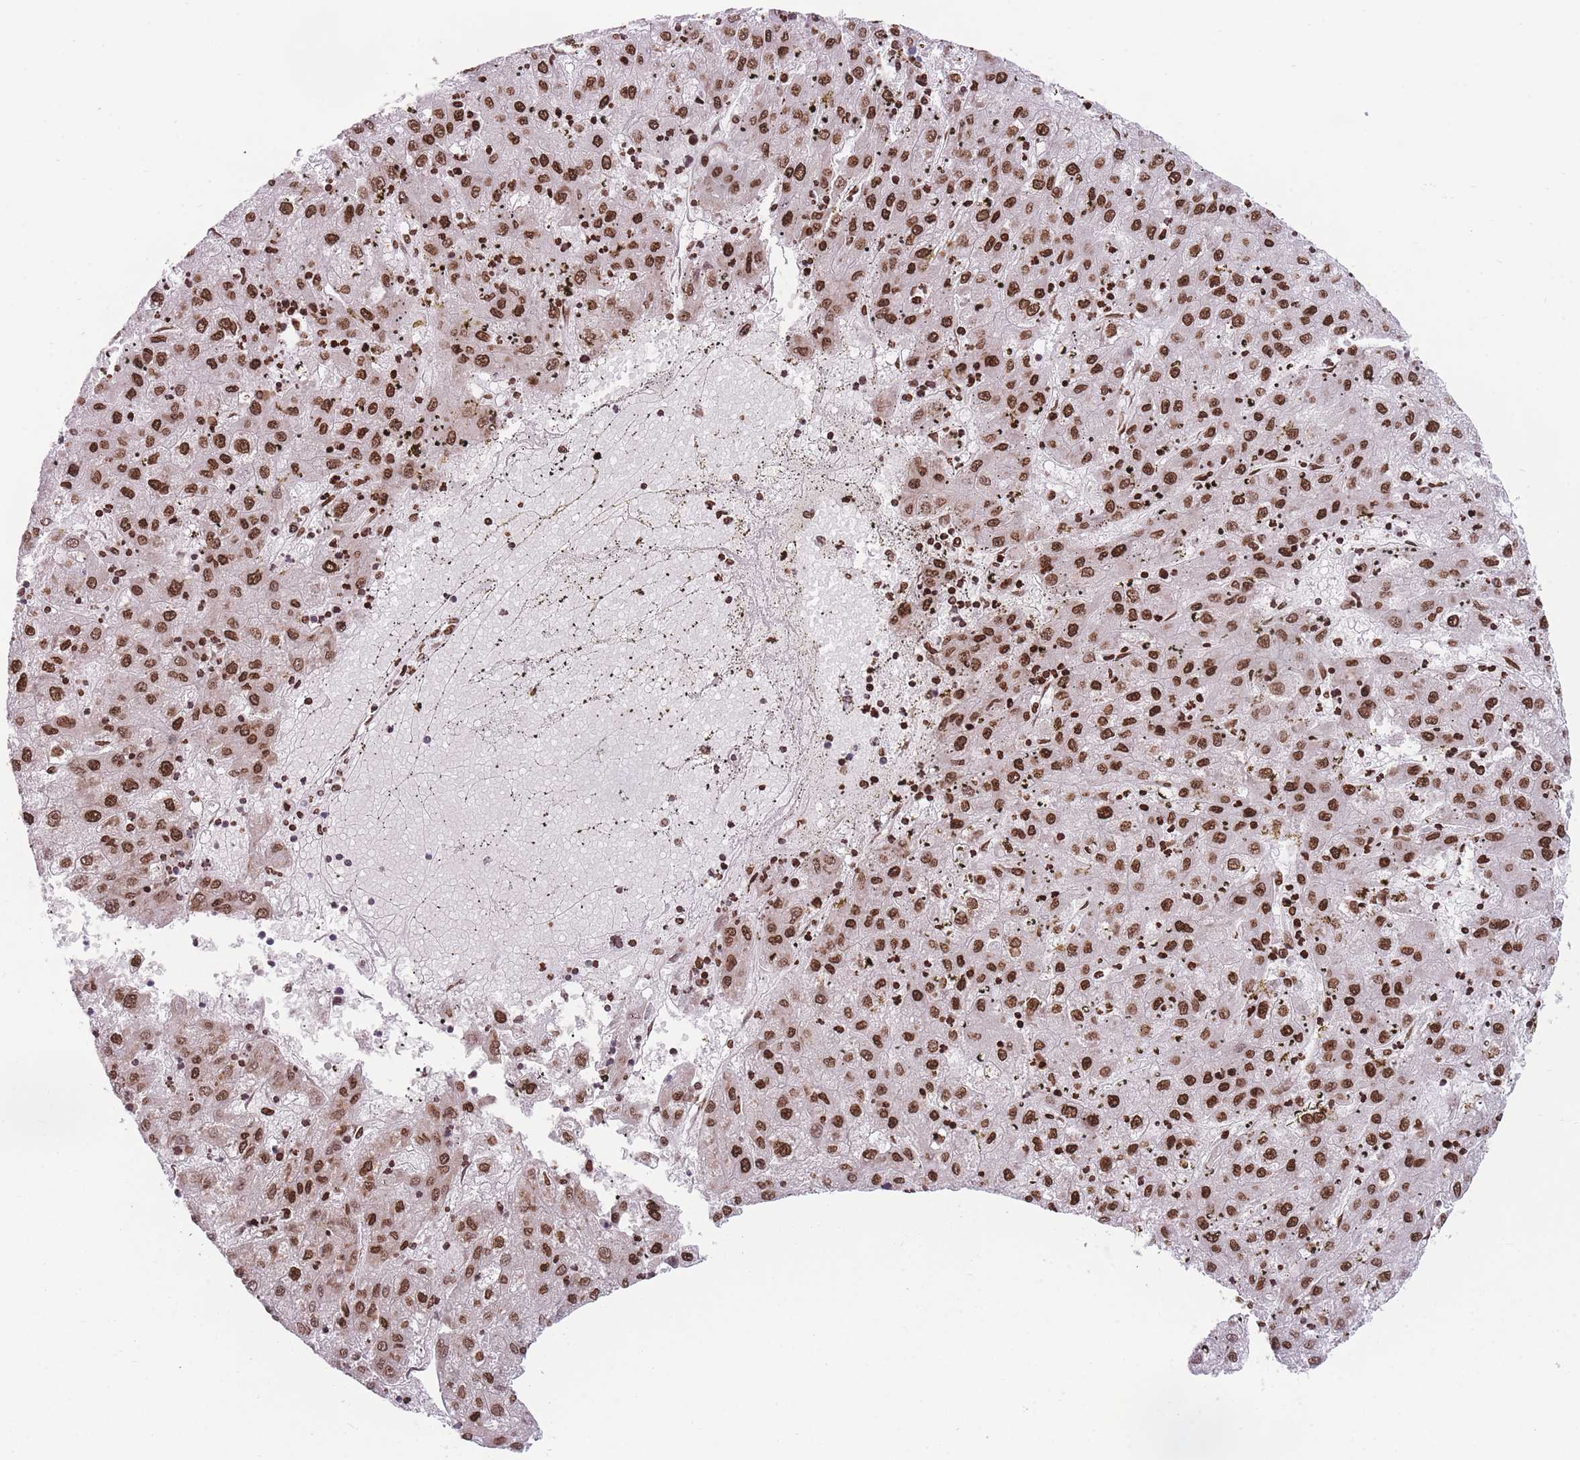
{"staining": {"intensity": "strong", "quantity": ">75%", "location": "nuclear"}, "tissue": "liver cancer", "cell_type": "Tumor cells", "image_type": "cancer", "snomed": [{"axis": "morphology", "description": "Carcinoma, Hepatocellular, NOS"}, {"axis": "topography", "description": "Liver"}], "caption": "Liver cancer (hepatocellular carcinoma) tissue exhibits strong nuclear staining in approximately >75% of tumor cells Ihc stains the protein in brown and the nuclei are stained blue.", "gene": "AK9", "patient": {"sex": "male", "age": 72}}